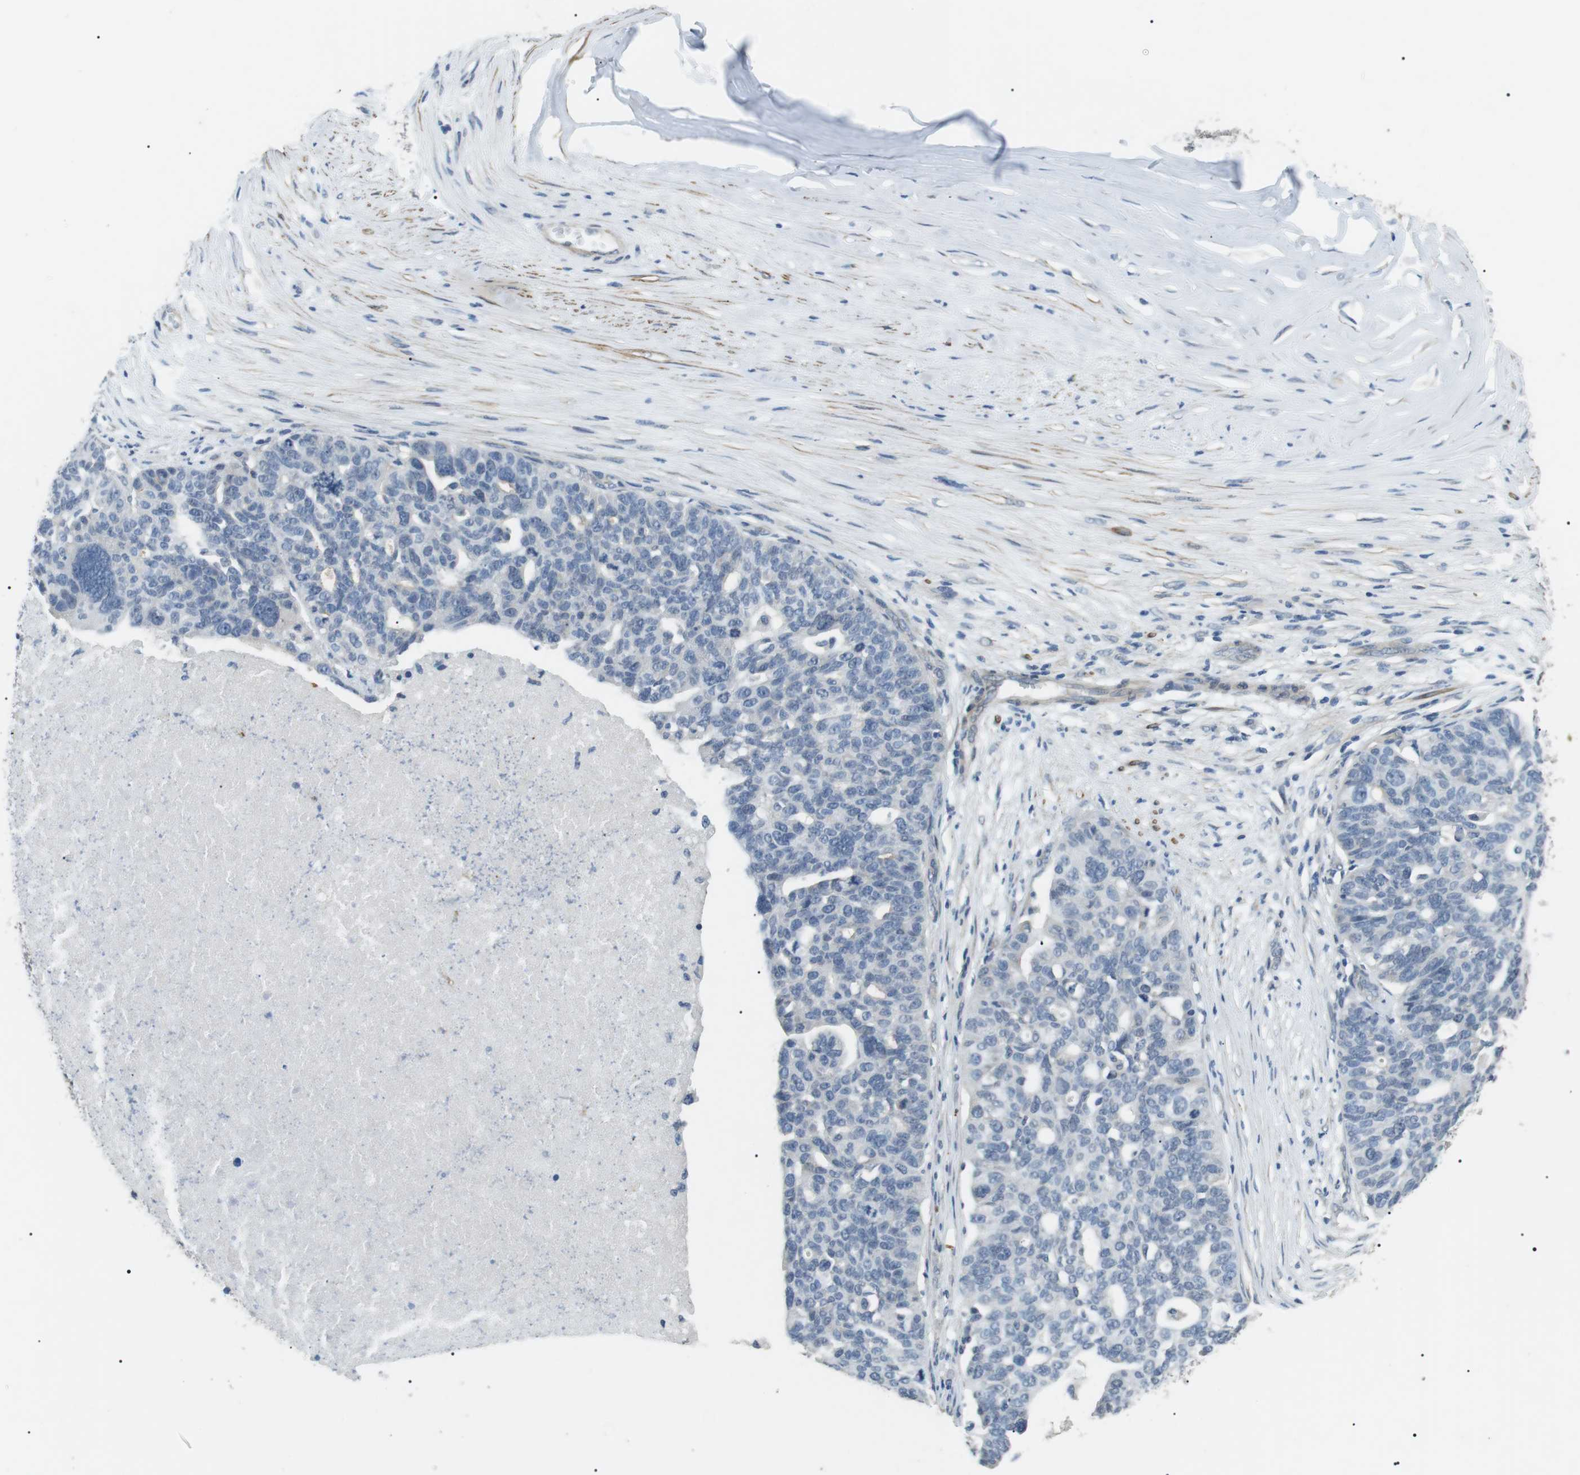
{"staining": {"intensity": "negative", "quantity": "none", "location": "none"}, "tissue": "ovarian cancer", "cell_type": "Tumor cells", "image_type": "cancer", "snomed": [{"axis": "morphology", "description": "Cystadenocarcinoma, serous, NOS"}, {"axis": "topography", "description": "Ovary"}], "caption": "The histopathology image displays no staining of tumor cells in serous cystadenocarcinoma (ovarian).", "gene": "GZMM", "patient": {"sex": "female", "age": 59}}